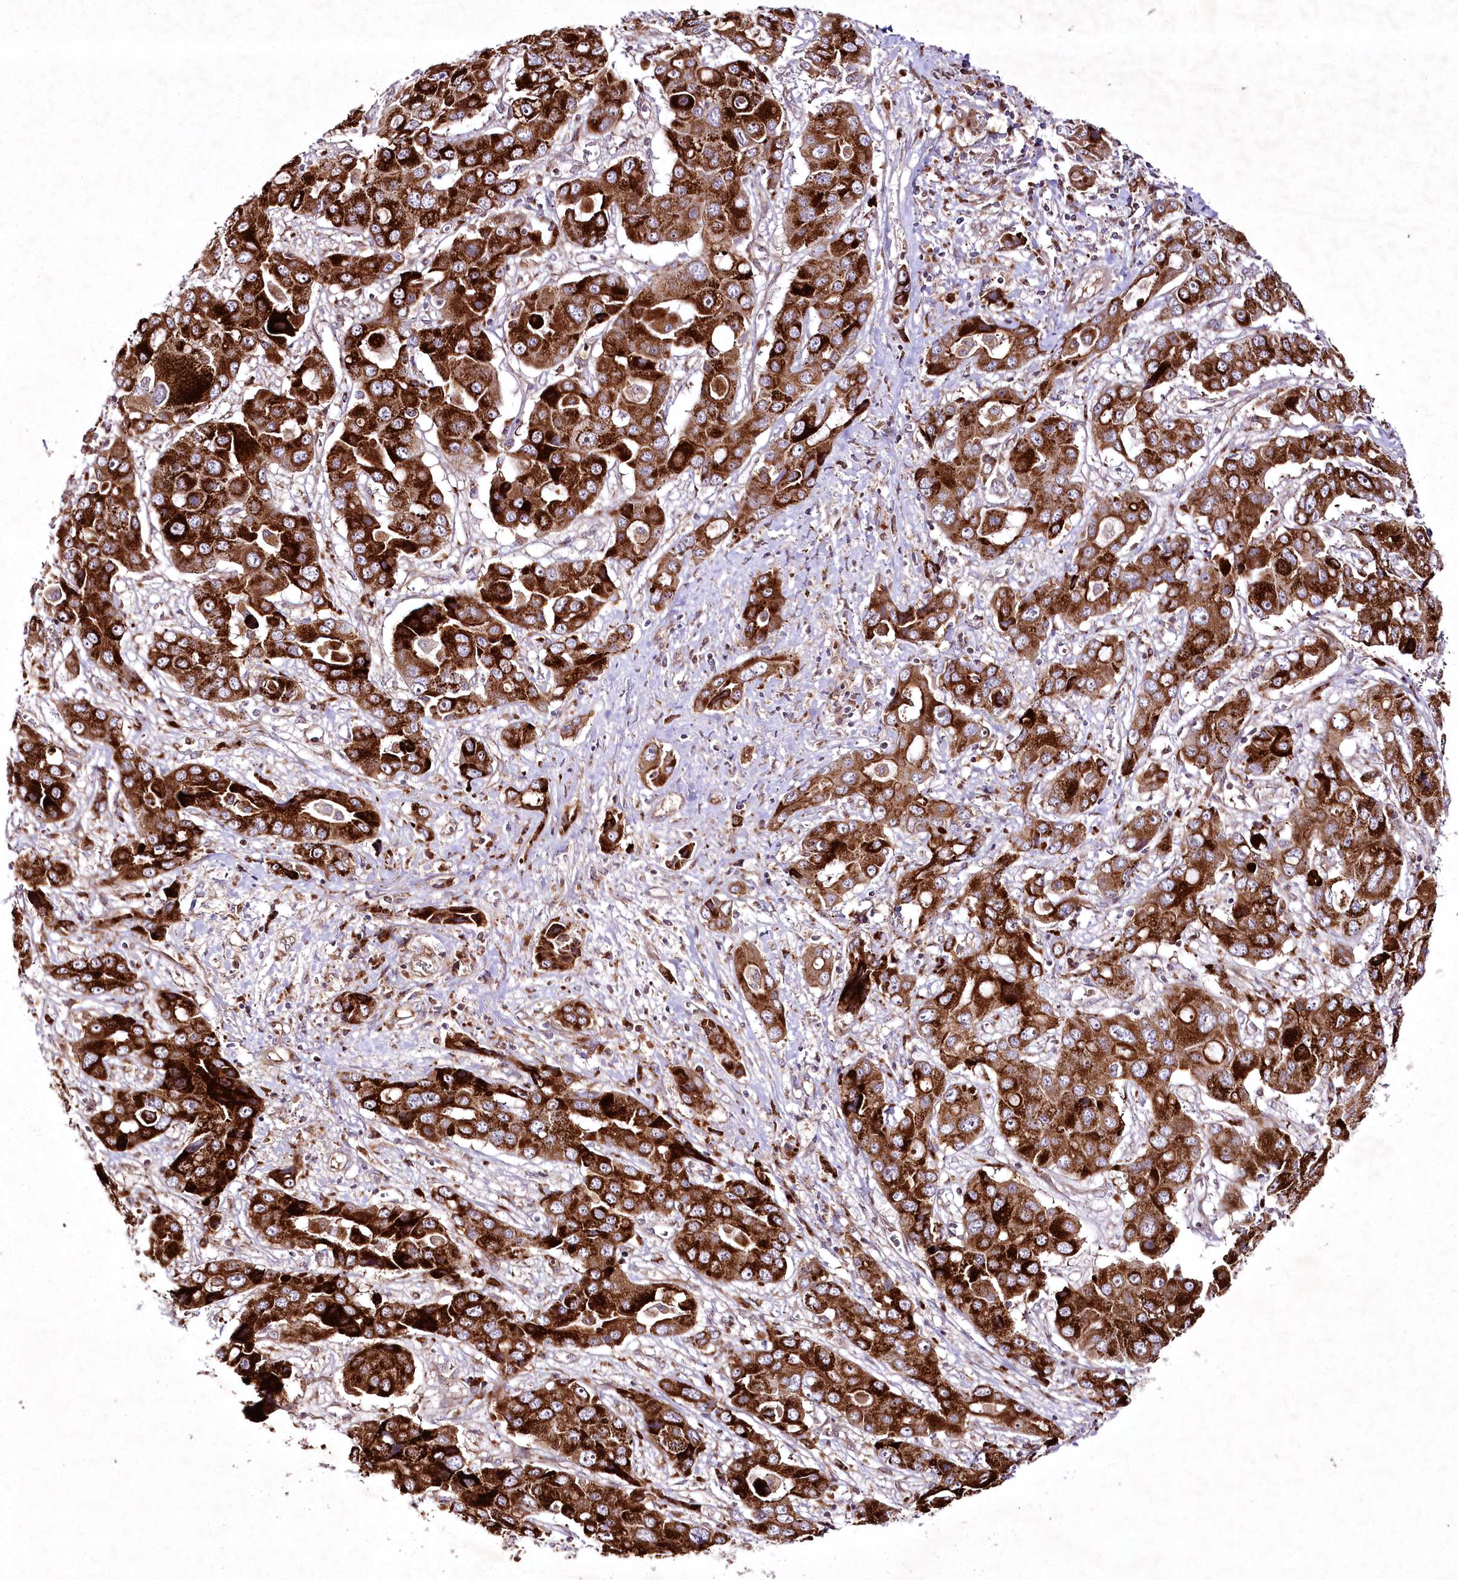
{"staining": {"intensity": "strong", "quantity": ">75%", "location": "cytoplasmic/membranous"}, "tissue": "liver cancer", "cell_type": "Tumor cells", "image_type": "cancer", "snomed": [{"axis": "morphology", "description": "Cholangiocarcinoma"}, {"axis": "topography", "description": "Liver"}], "caption": "An image of liver cholangiocarcinoma stained for a protein reveals strong cytoplasmic/membranous brown staining in tumor cells. The staining was performed using DAB (3,3'-diaminobenzidine) to visualize the protein expression in brown, while the nuclei were stained in blue with hematoxylin (Magnification: 20x).", "gene": "PSTK", "patient": {"sex": "male", "age": 67}}